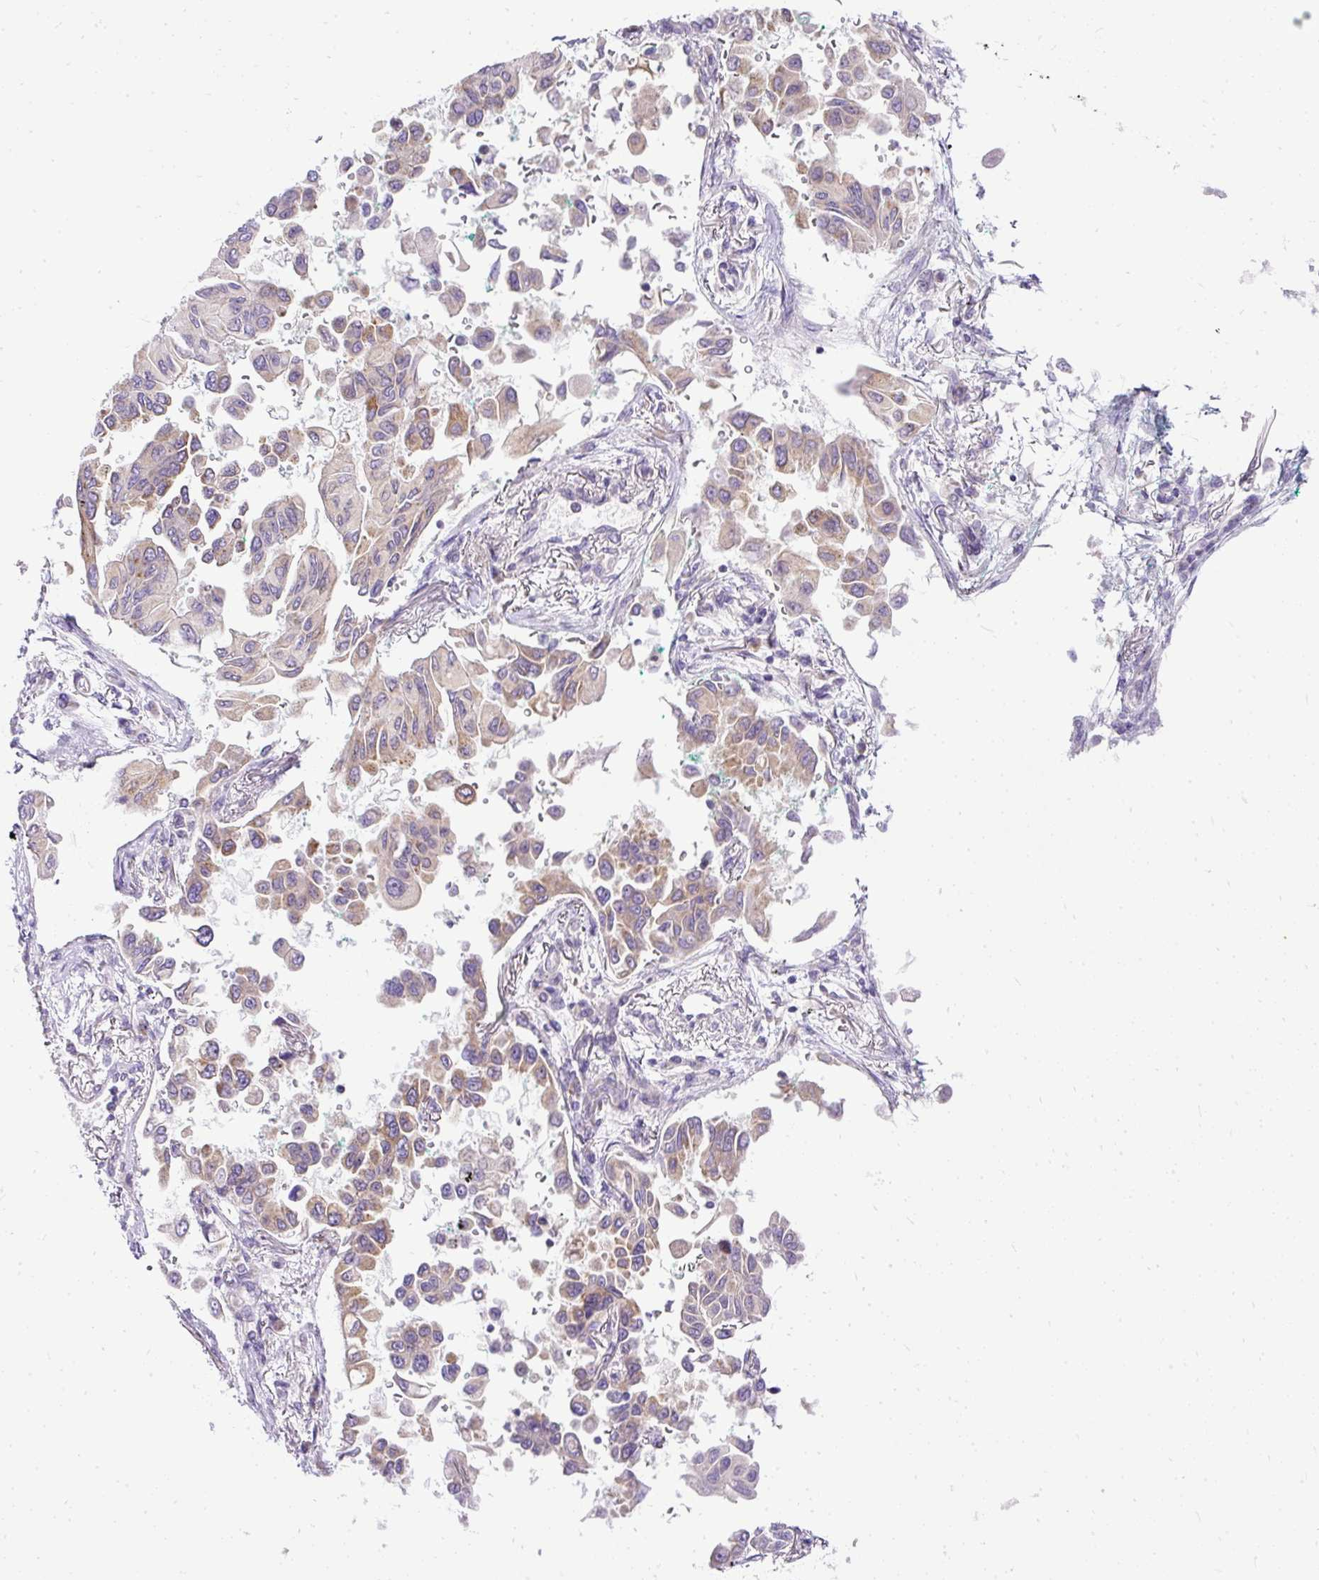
{"staining": {"intensity": "weak", "quantity": ">75%", "location": "cytoplasmic/membranous"}, "tissue": "lung cancer", "cell_type": "Tumor cells", "image_type": "cancer", "snomed": [{"axis": "morphology", "description": "Adenocarcinoma, NOS"}, {"axis": "topography", "description": "Lung"}], "caption": "Protein staining by immunohistochemistry exhibits weak cytoplasmic/membranous staining in about >75% of tumor cells in lung adenocarcinoma. (IHC, brightfield microscopy, high magnification).", "gene": "AMFR", "patient": {"sex": "female", "age": 67}}